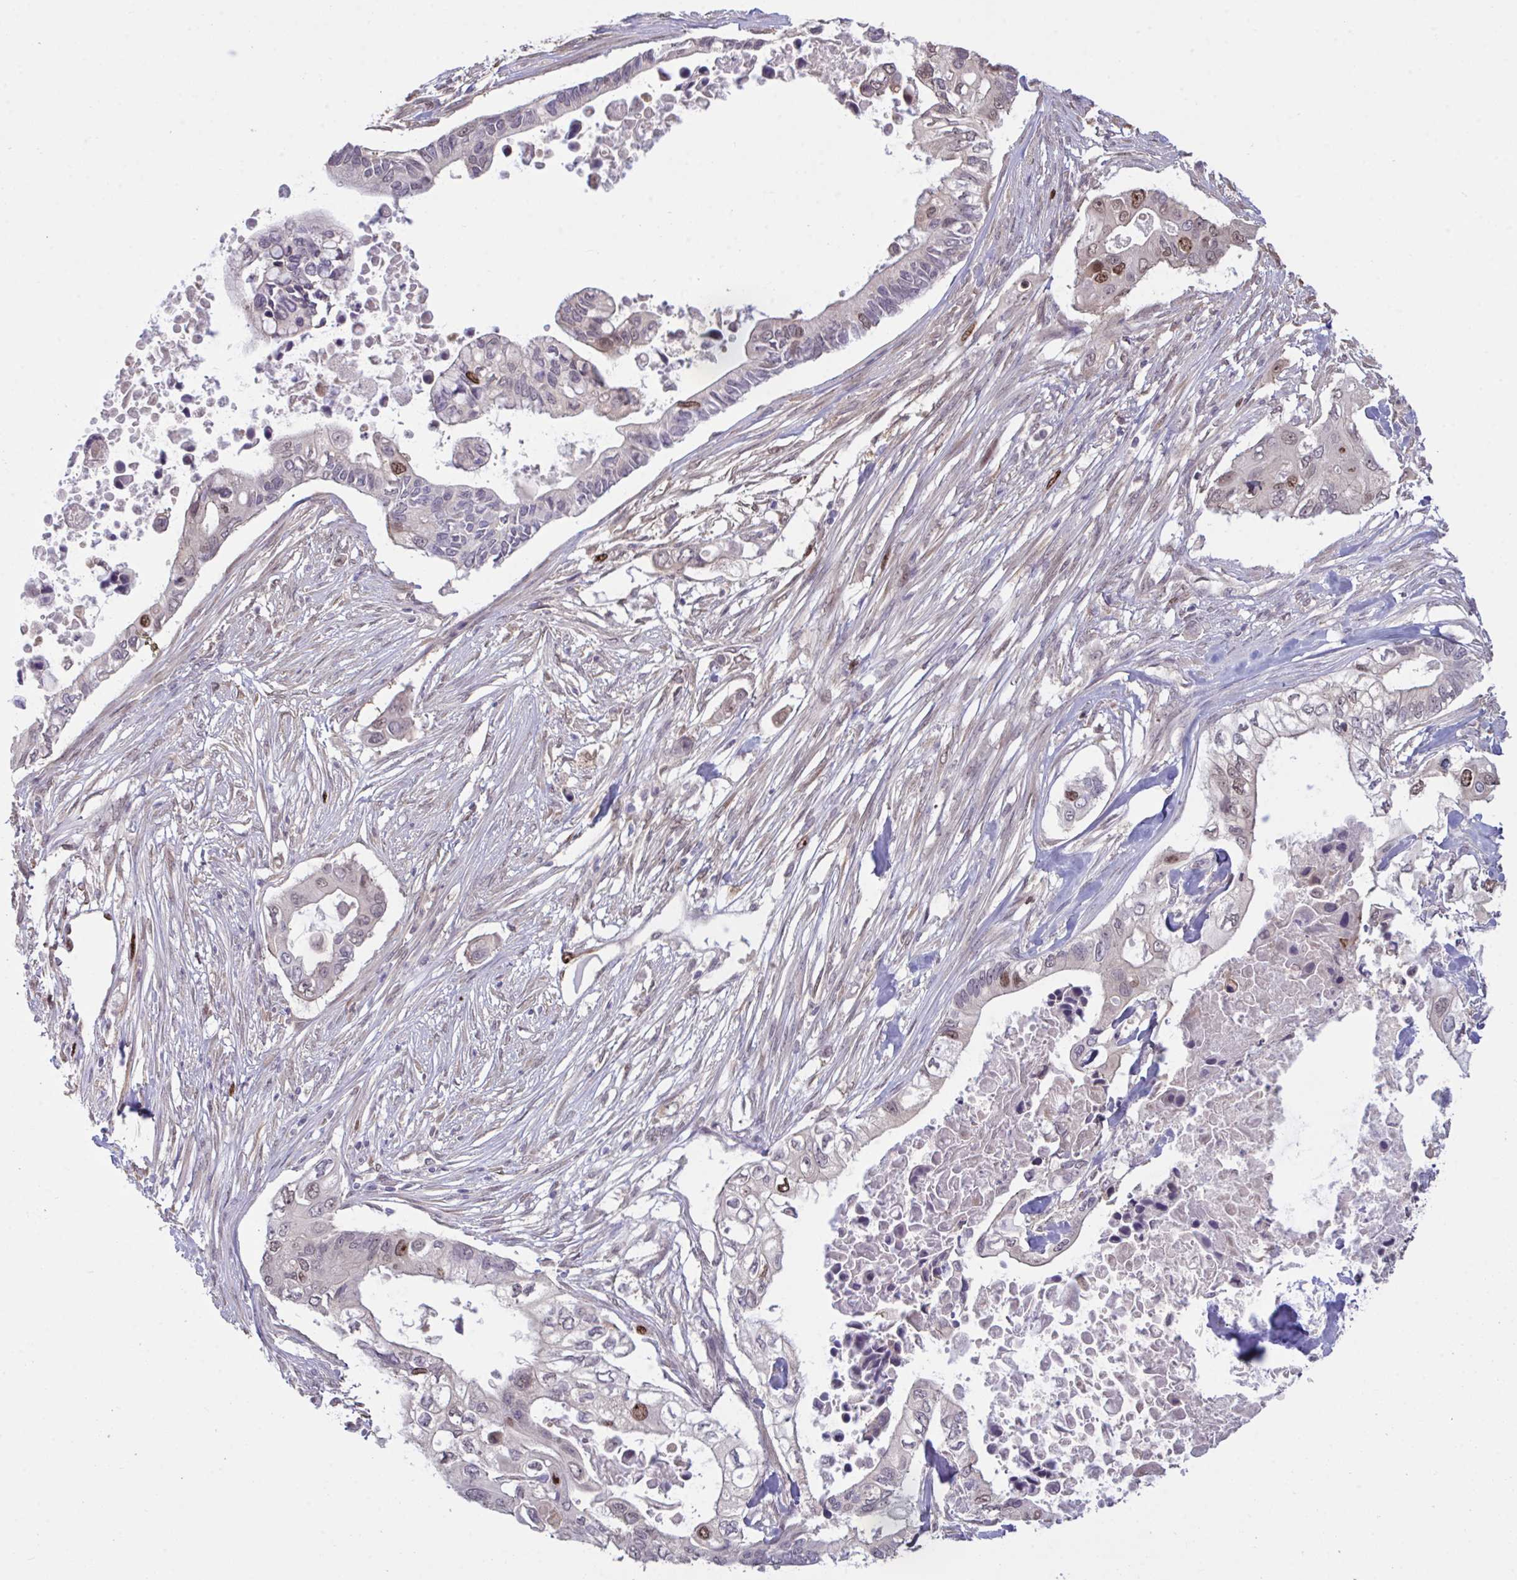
{"staining": {"intensity": "moderate", "quantity": "<25%", "location": "nuclear"}, "tissue": "pancreatic cancer", "cell_type": "Tumor cells", "image_type": "cancer", "snomed": [{"axis": "morphology", "description": "Adenocarcinoma, NOS"}, {"axis": "topography", "description": "Pancreas"}], "caption": "Protein staining displays moderate nuclear expression in approximately <25% of tumor cells in pancreatic adenocarcinoma.", "gene": "SETD7", "patient": {"sex": "female", "age": 63}}